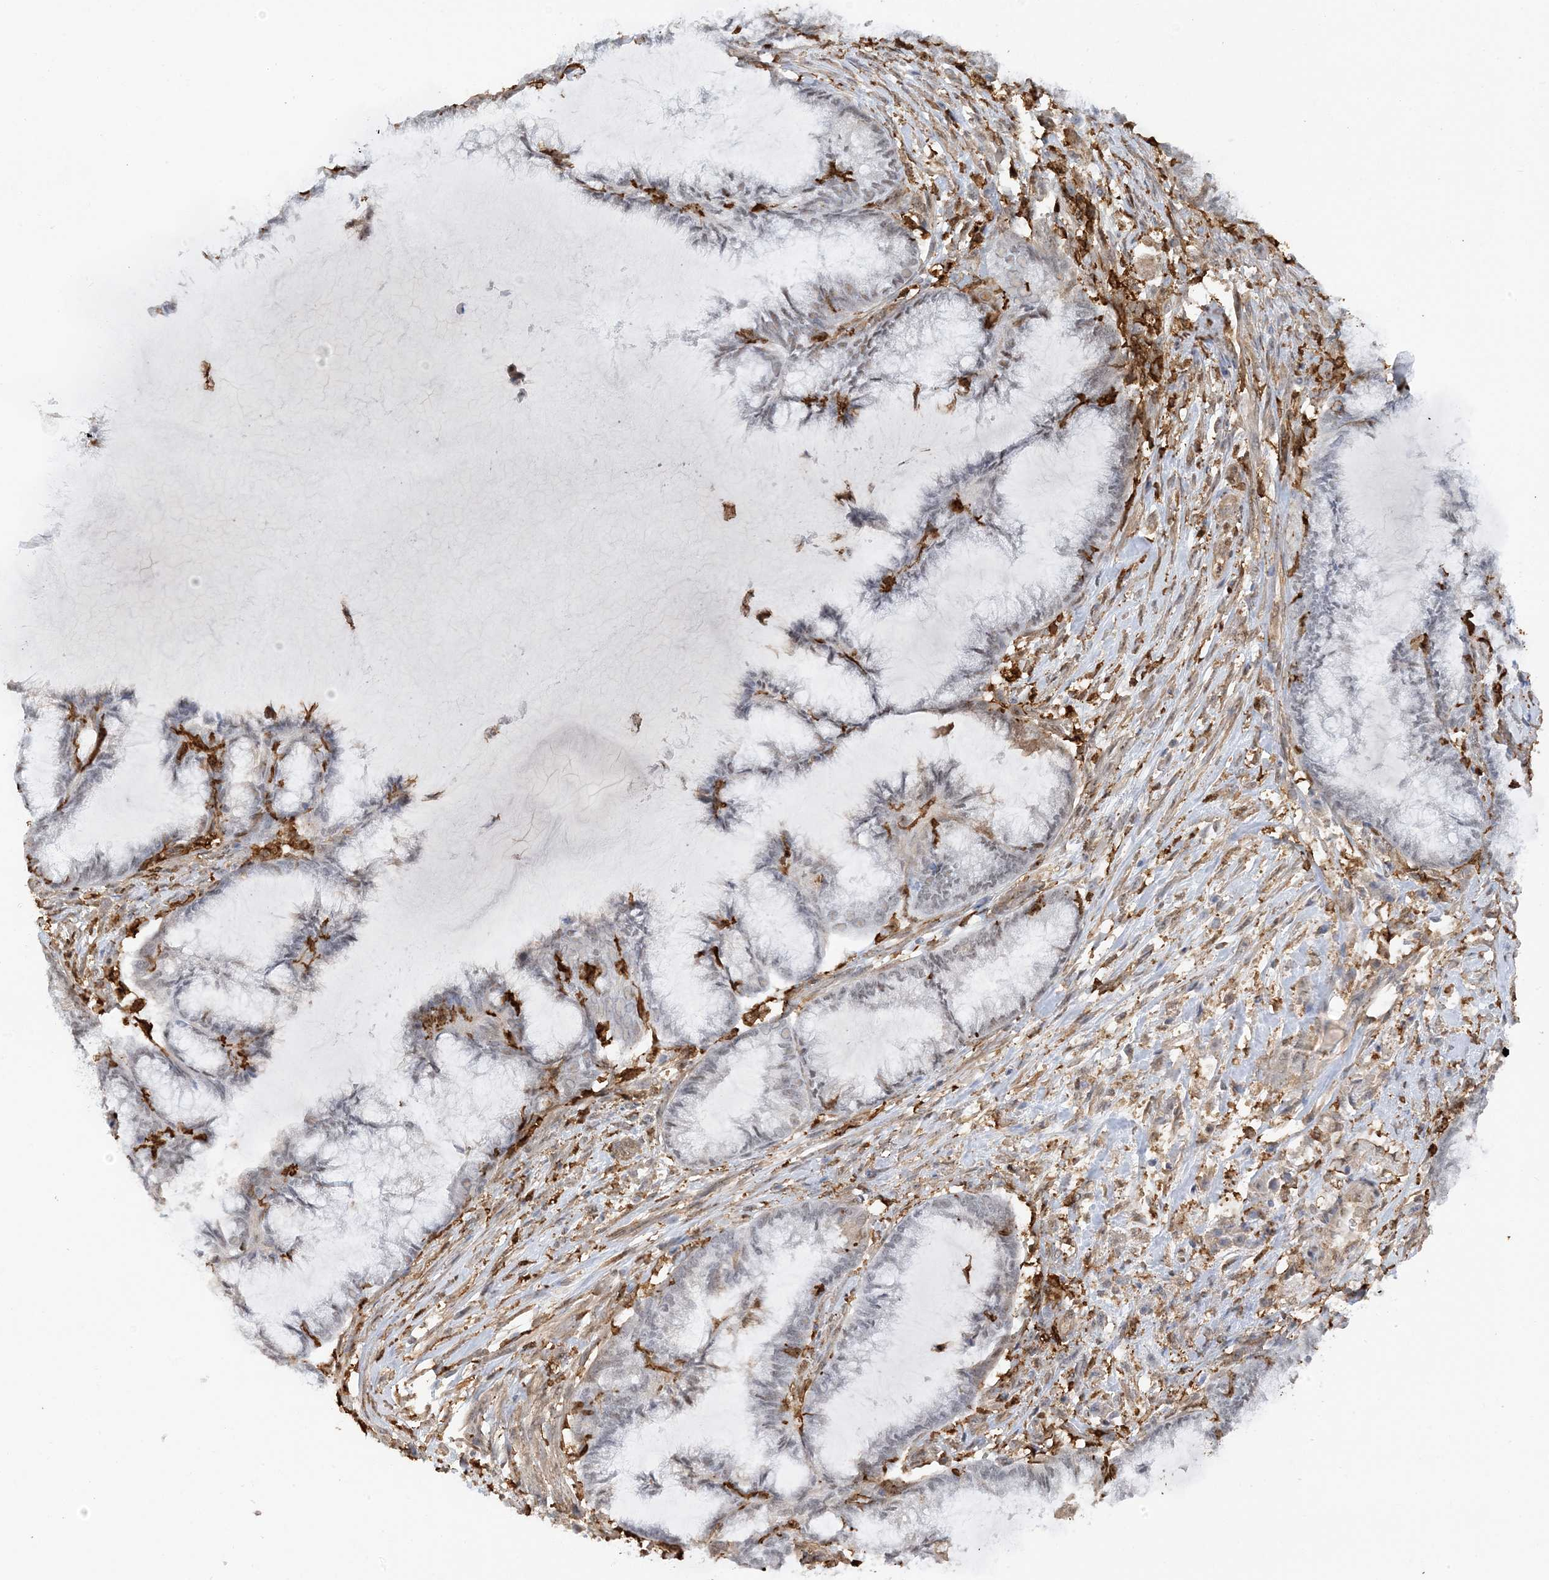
{"staining": {"intensity": "negative", "quantity": "none", "location": "none"}, "tissue": "endometrial cancer", "cell_type": "Tumor cells", "image_type": "cancer", "snomed": [{"axis": "morphology", "description": "Adenocarcinoma, NOS"}, {"axis": "topography", "description": "Endometrium"}], "caption": "Image shows no protein staining in tumor cells of endometrial adenocarcinoma tissue.", "gene": "PHACTR2", "patient": {"sex": "female", "age": 86}}